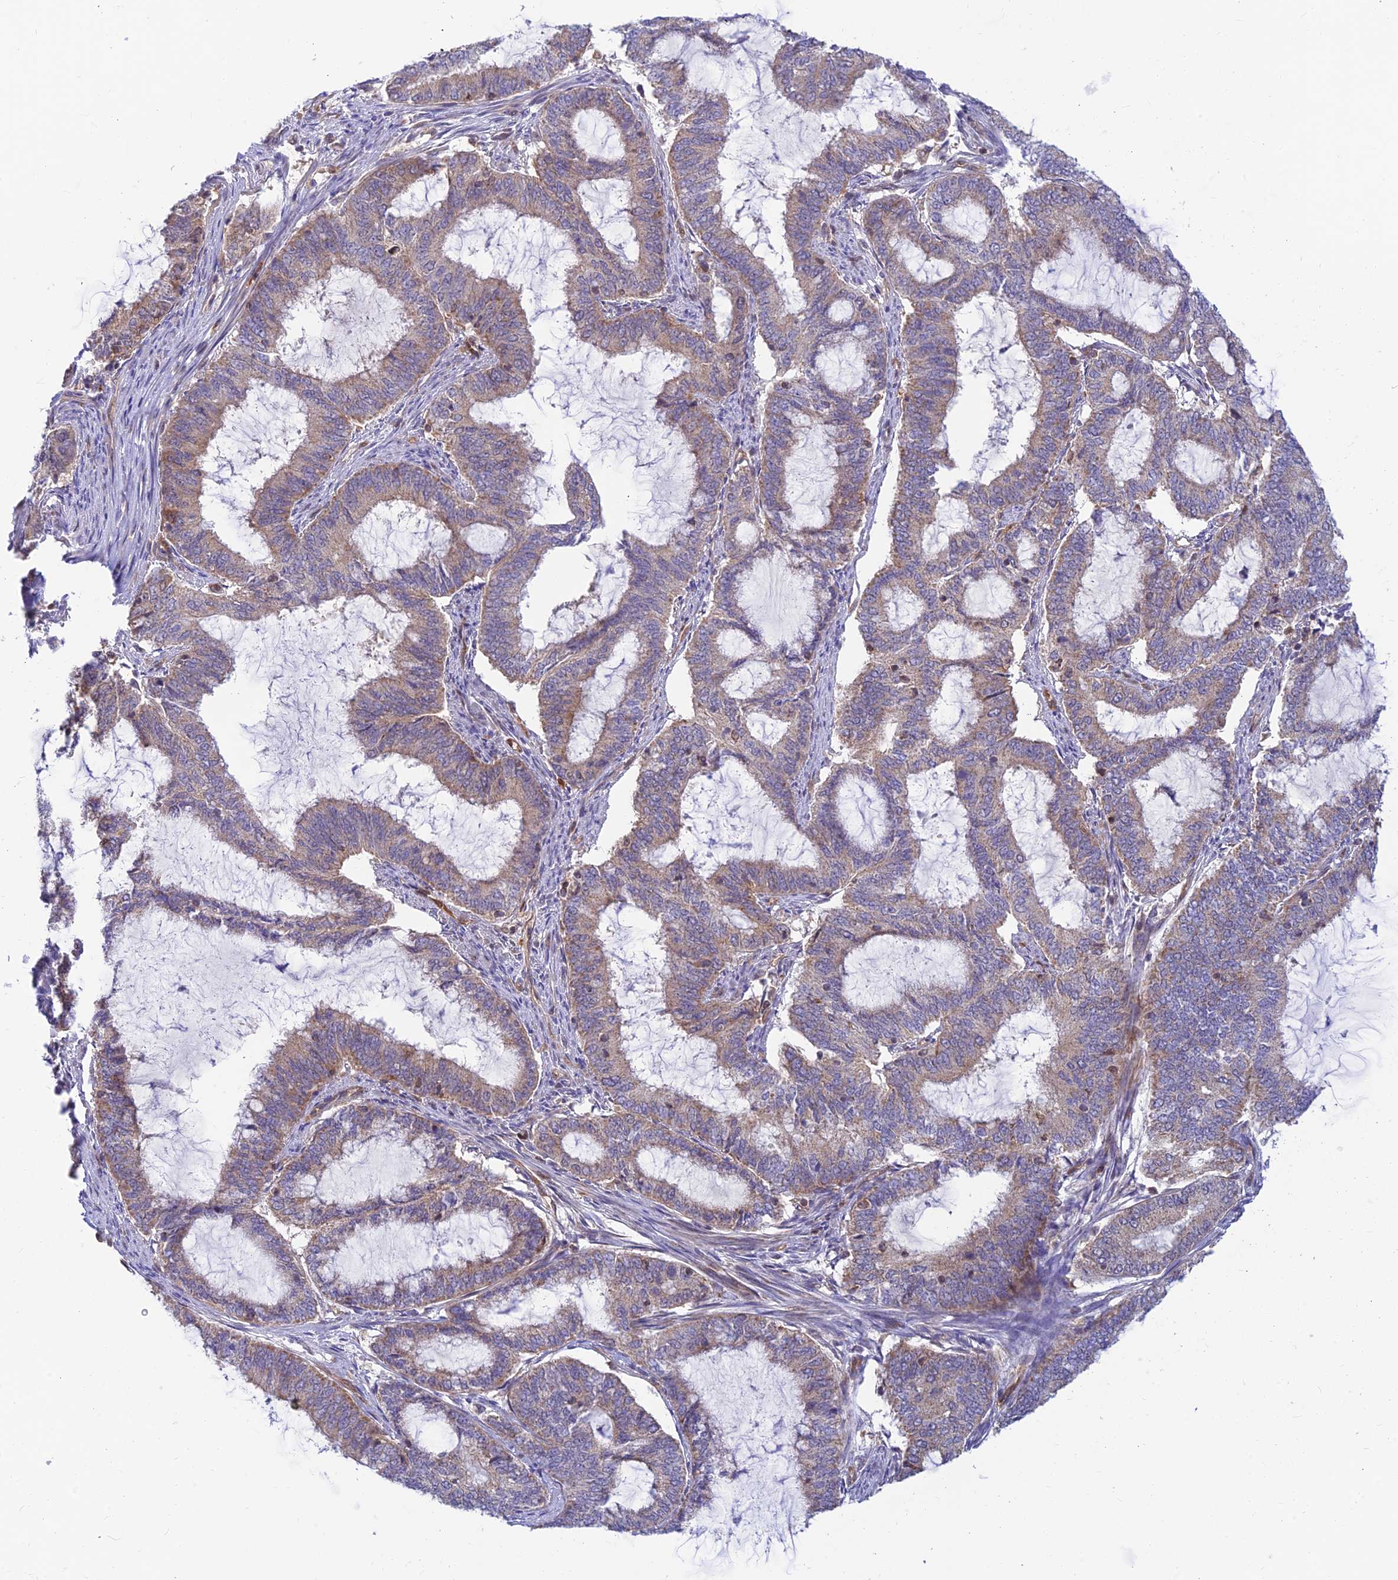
{"staining": {"intensity": "moderate", "quantity": "25%-75%", "location": "cytoplasmic/membranous"}, "tissue": "endometrial cancer", "cell_type": "Tumor cells", "image_type": "cancer", "snomed": [{"axis": "morphology", "description": "Adenocarcinoma, NOS"}, {"axis": "topography", "description": "Endometrium"}], "caption": "Endometrial cancer stained with a protein marker displays moderate staining in tumor cells.", "gene": "LYSMD2", "patient": {"sex": "female", "age": 51}}